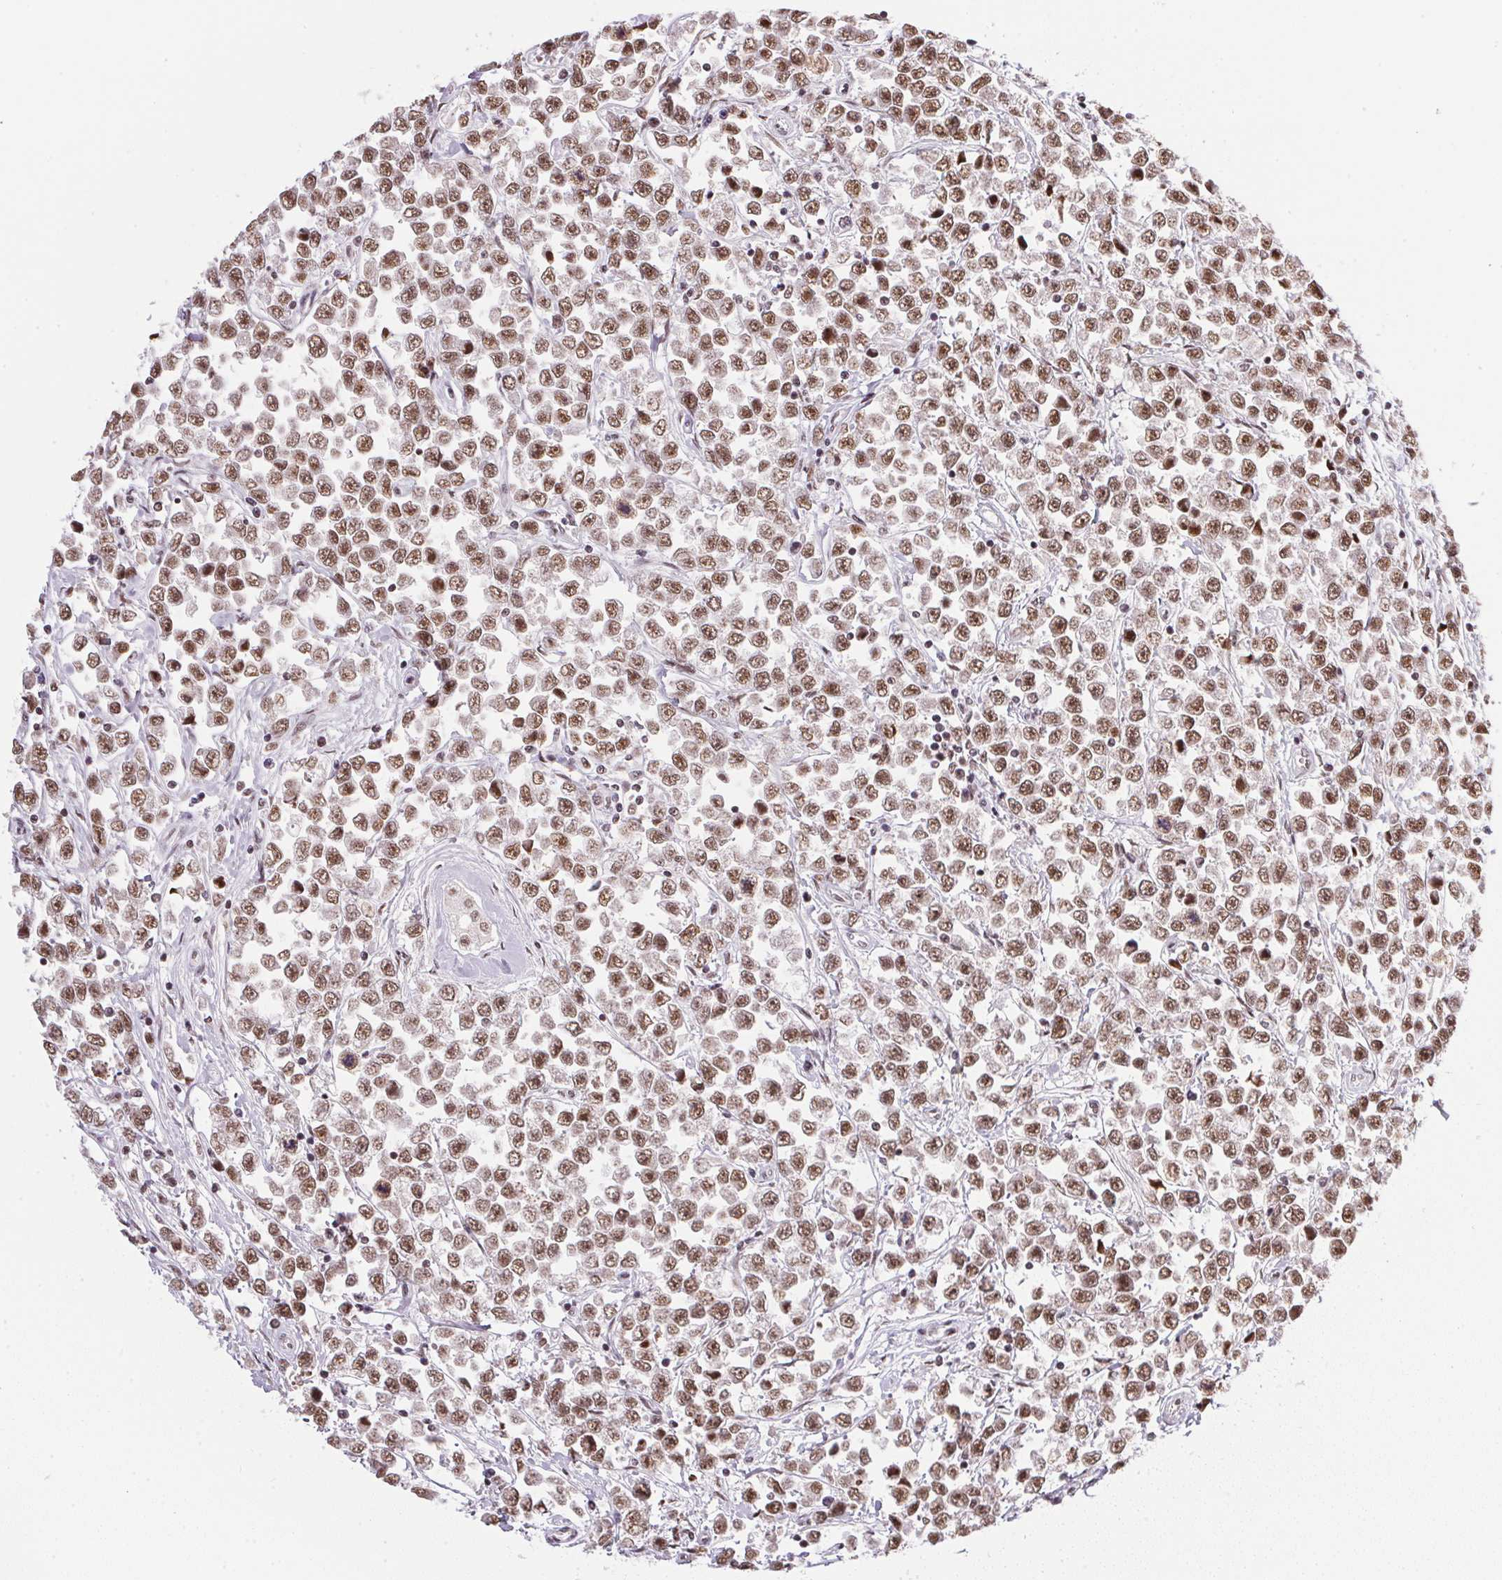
{"staining": {"intensity": "moderate", "quantity": ">75%", "location": "nuclear"}, "tissue": "testis cancer", "cell_type": "Tumor cells", "image_type": "cancer", "snomed": [{"axis": "morphology", "description": "Seminoma, NOS"}, {"axis": "topography", "description": "Testis"}], "caption": "IHC image of neoplastic tissue: testis cancer (seminoma) stained using immunohistochemistry exhibits medium levels of moderate protein expression localized specifically in the nuclear of tumor cells, appearing as a nuclear brown color.", "gene": "SRSF7", "patient": {"sex": "male", "age": 34}}